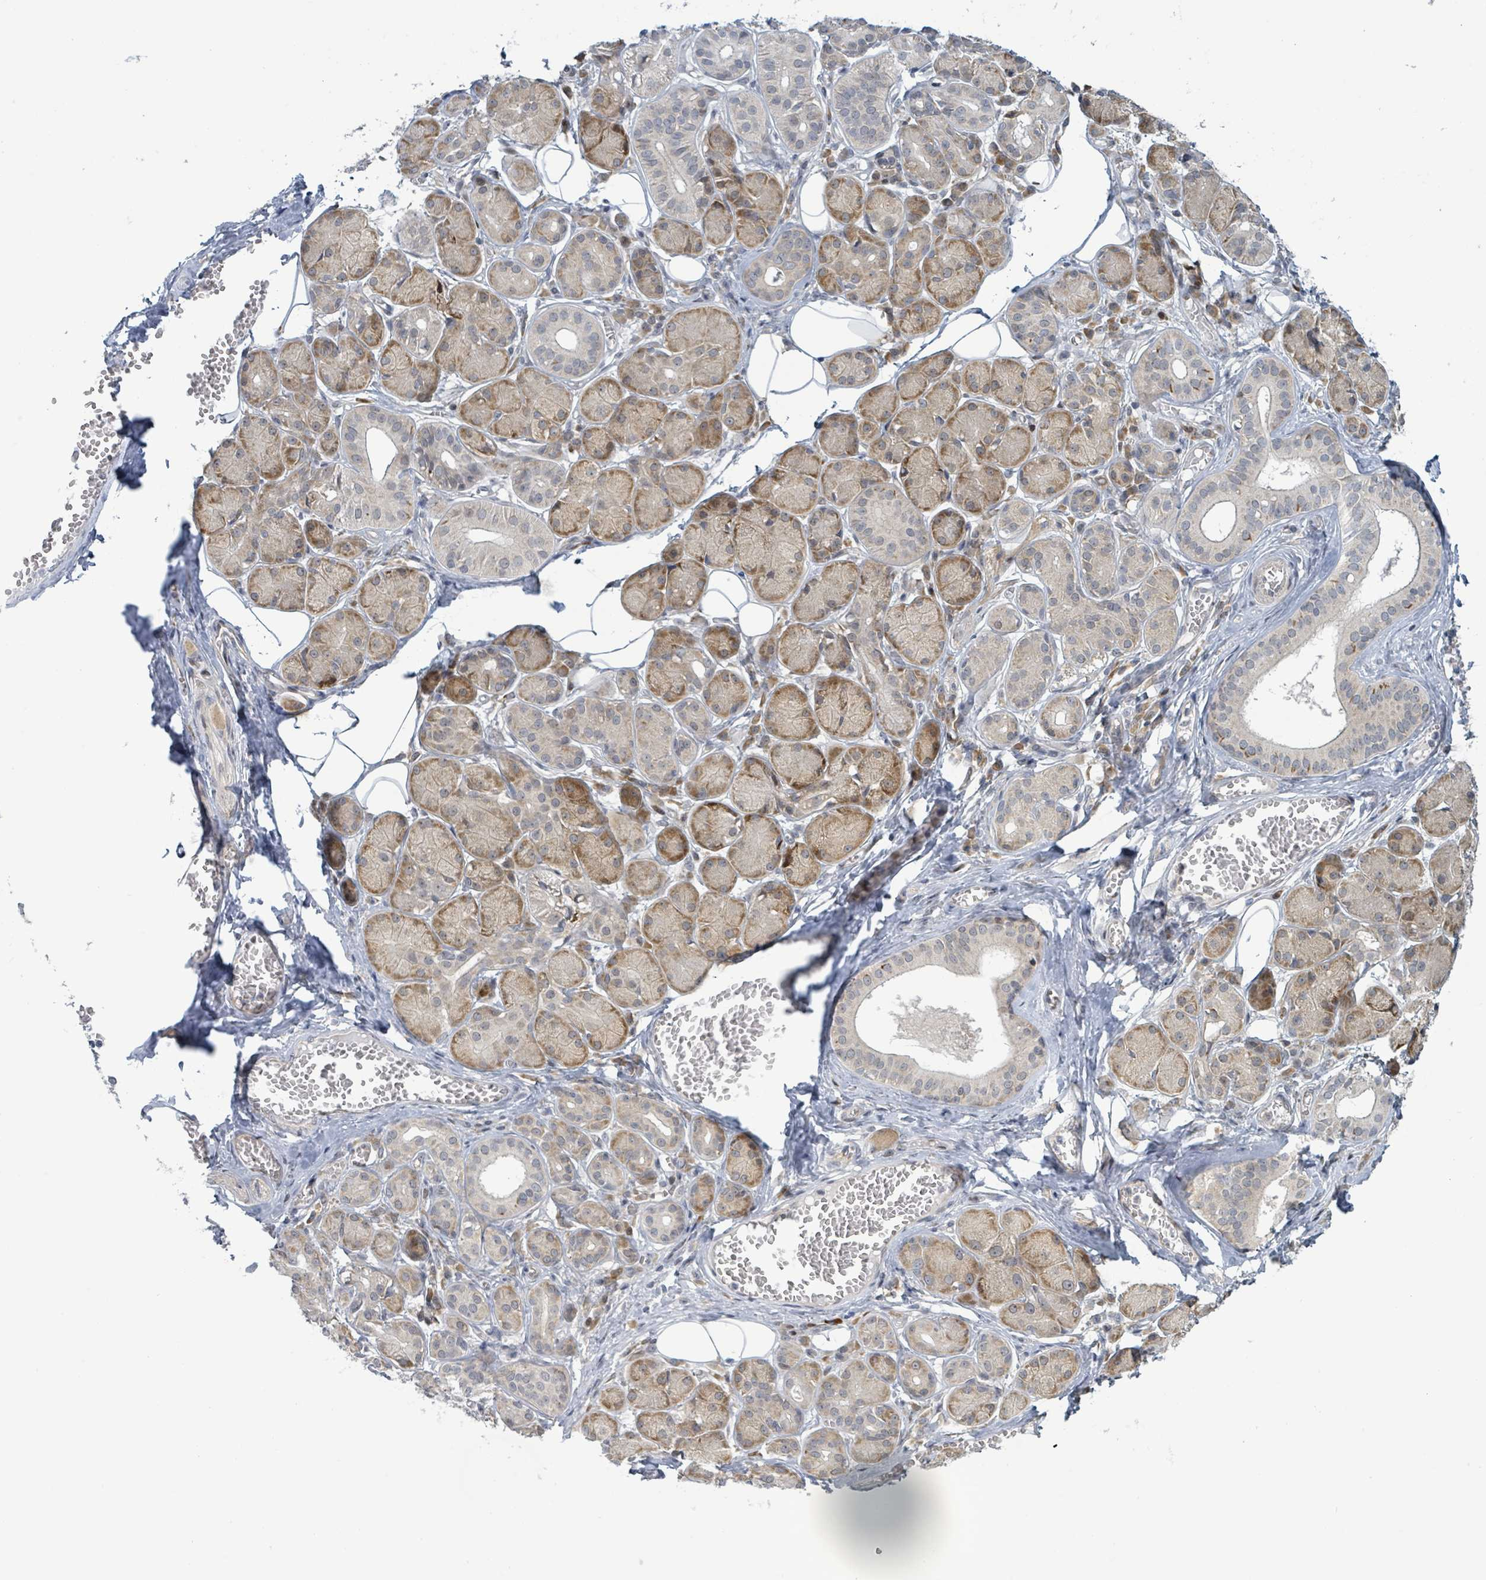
{"staining": {"intensity": "moderate", "quantity": "25%-75%", "location": "cytoplasmic/membranous"}, "tissue": "salivary gland", "cell_type": "Glandular cells", "image_type": "normal", "snomed": [{"axis": "morphology", "description": "Squamous cell carcinoma, NOS"}, {"axis": "topography", "description": "Skin"}, {"axis": "topography", "description": "Head-Neck"}], "caption": "Approximately 25%-75% of glandular cells in normal salivary gland display moderate cytoplasmic/membranous protein staining as visualized by brown immunohistochemical staining.", "gene": "RPL32", "patient": {"sex": "male", "age": 80}}